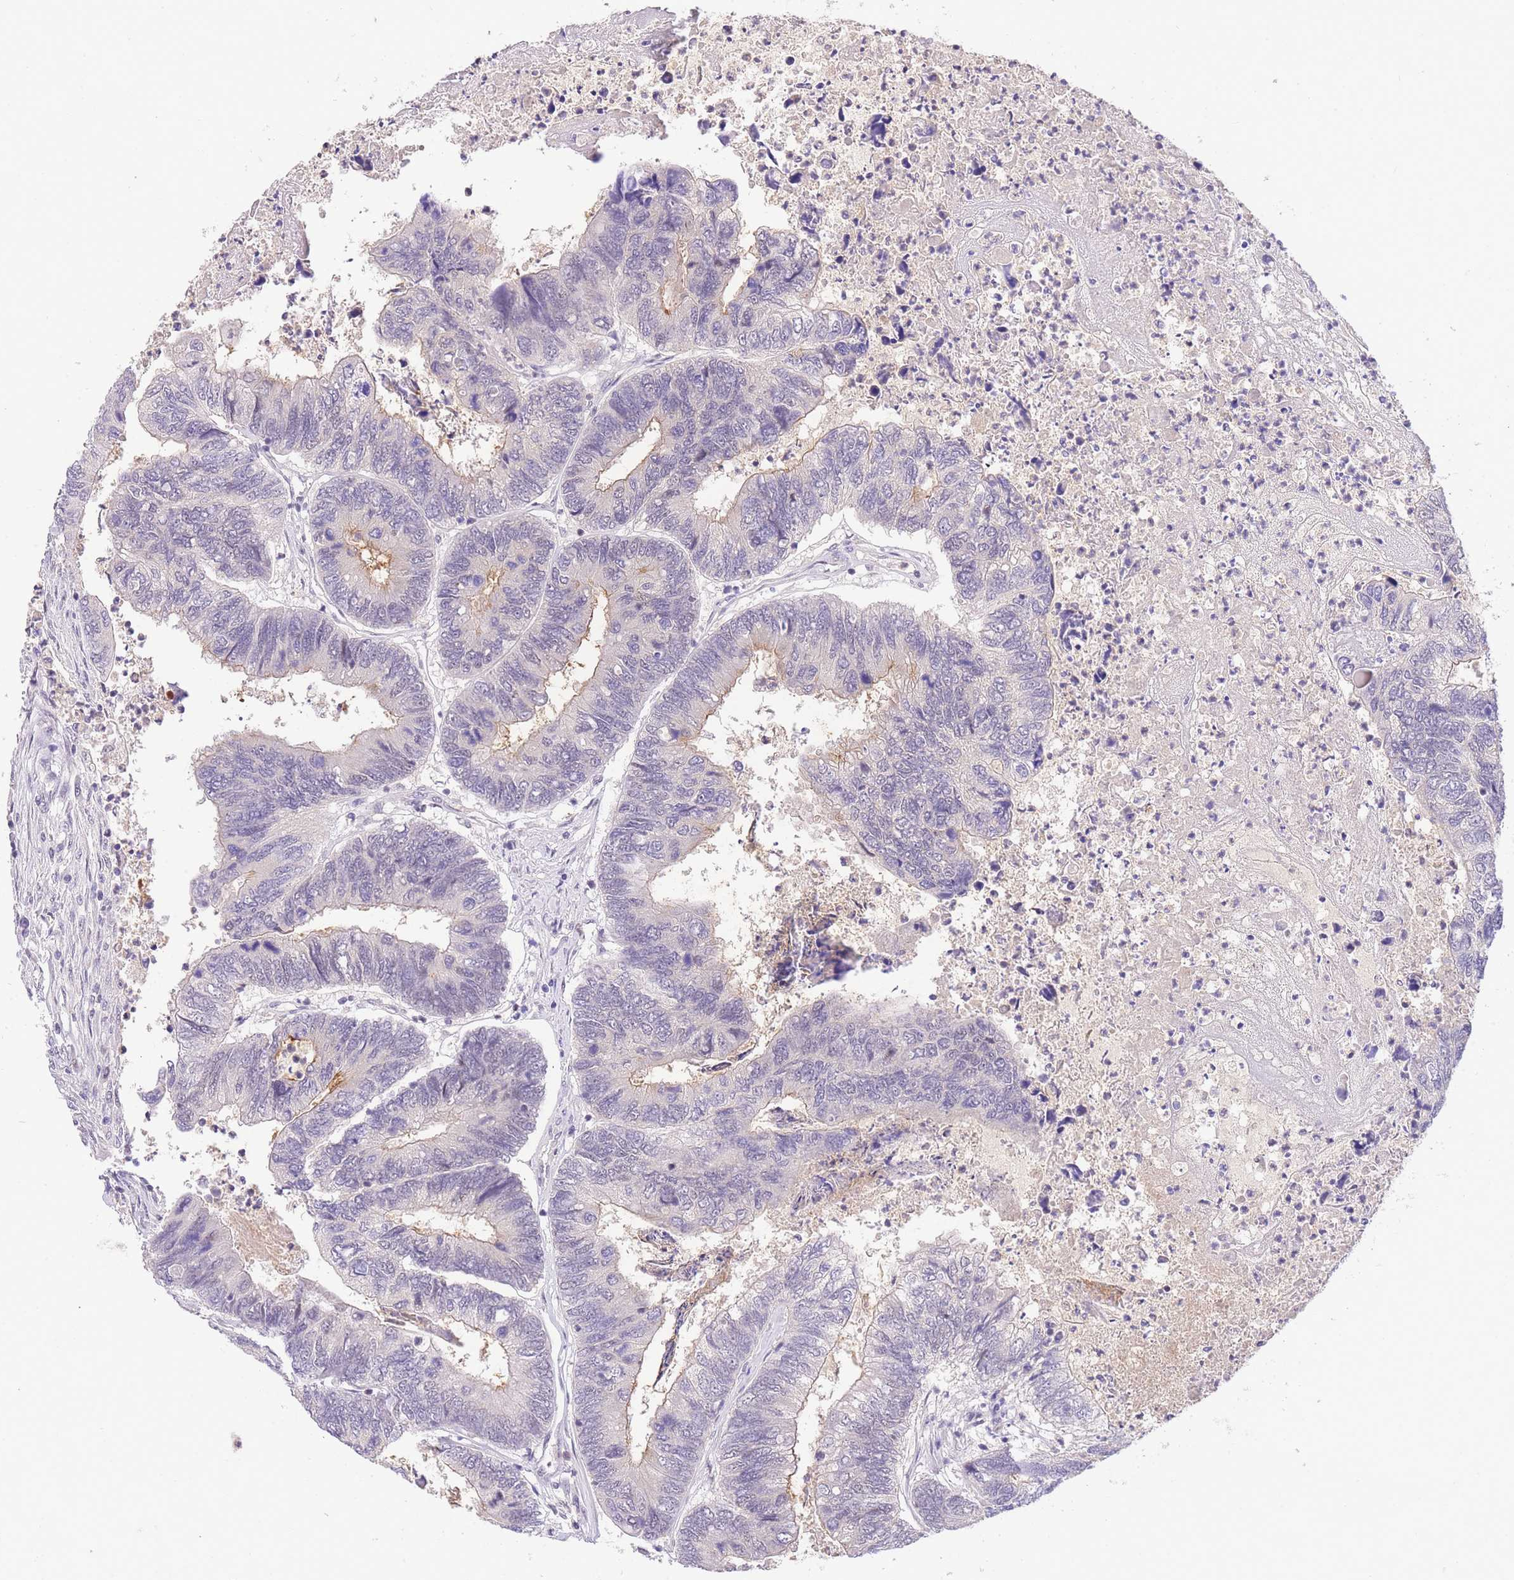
{"staining": {"intensity": "moderate", "quantity": "<25%", "location": "cytoplasmic/membranous"}, "tissue": "colorectal cancer", "cell_type": "Tumor cells", "image_type": "cancer", "snomed": [{"axis": "morphology", "description": "Adenocarcinoma, NOS"}, {"axis": "topography", "description": "Colon"}], "caption": "Immunohistochemical staining of adenocarcinoma (colorectal) exhibits low levels of moderate cytoplasmic/membranous protein expression in about <25% of tumor cells.", "gene": "SLC35F2", "patient": {"sex": "female", "age": 67}}